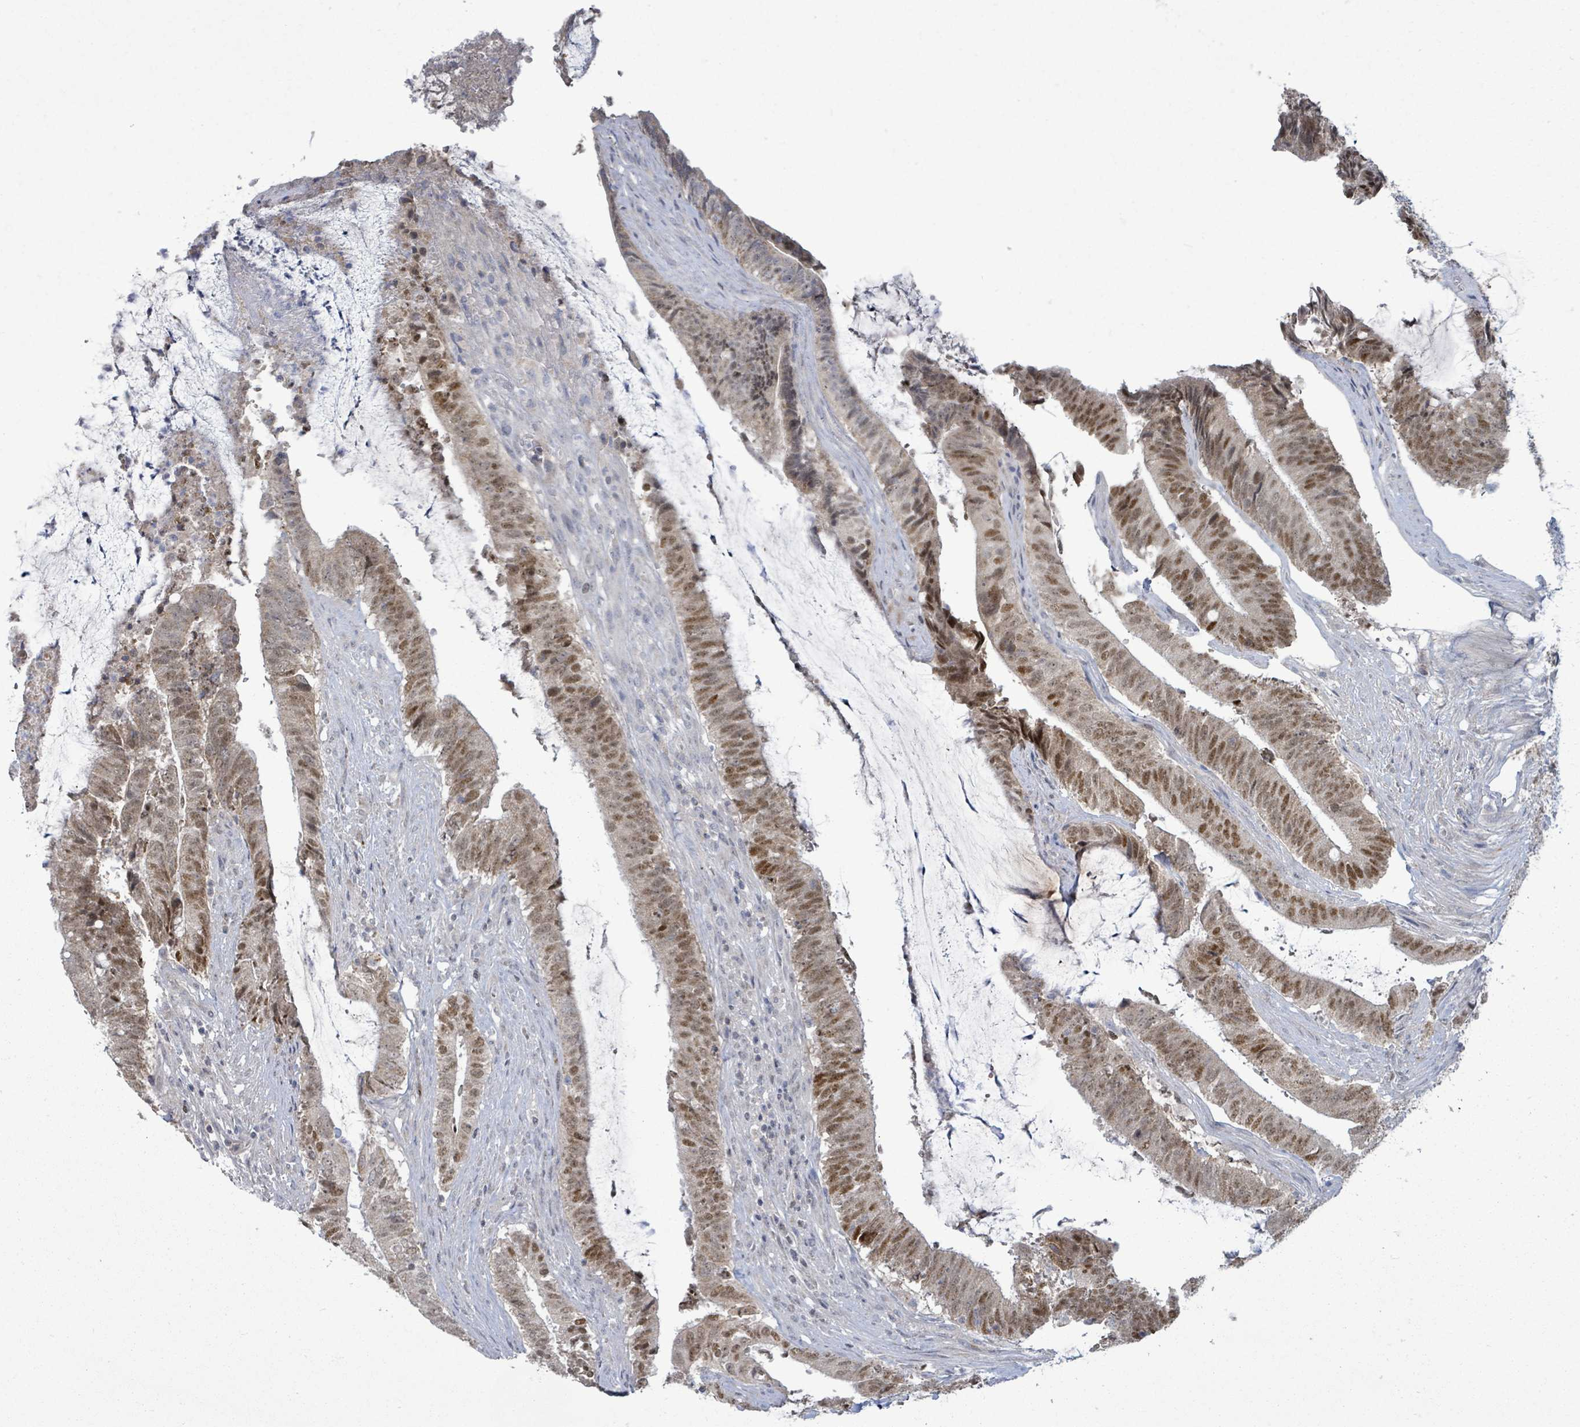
{"staining": {"intensity": "moderate", "quantity": ">75%", "location": "nuclear"}, "tissue": "colorectal cancer", "cell_type": "Tumor cells", "image_type": "cancer", "snomed": [{"axis": "morphology", "description": "Adenocarcinoma, NOS"}, {"axis": "topography", "description": "Colon"}], "caption": "Approximately >75% of tumor cells in human colorectal cancer reveal moderate nuclear protein expression as visualized by brown immunohistochemical staining.", "gene": "ZFPM1", "patient": {"sex": "female", "age": 43}}